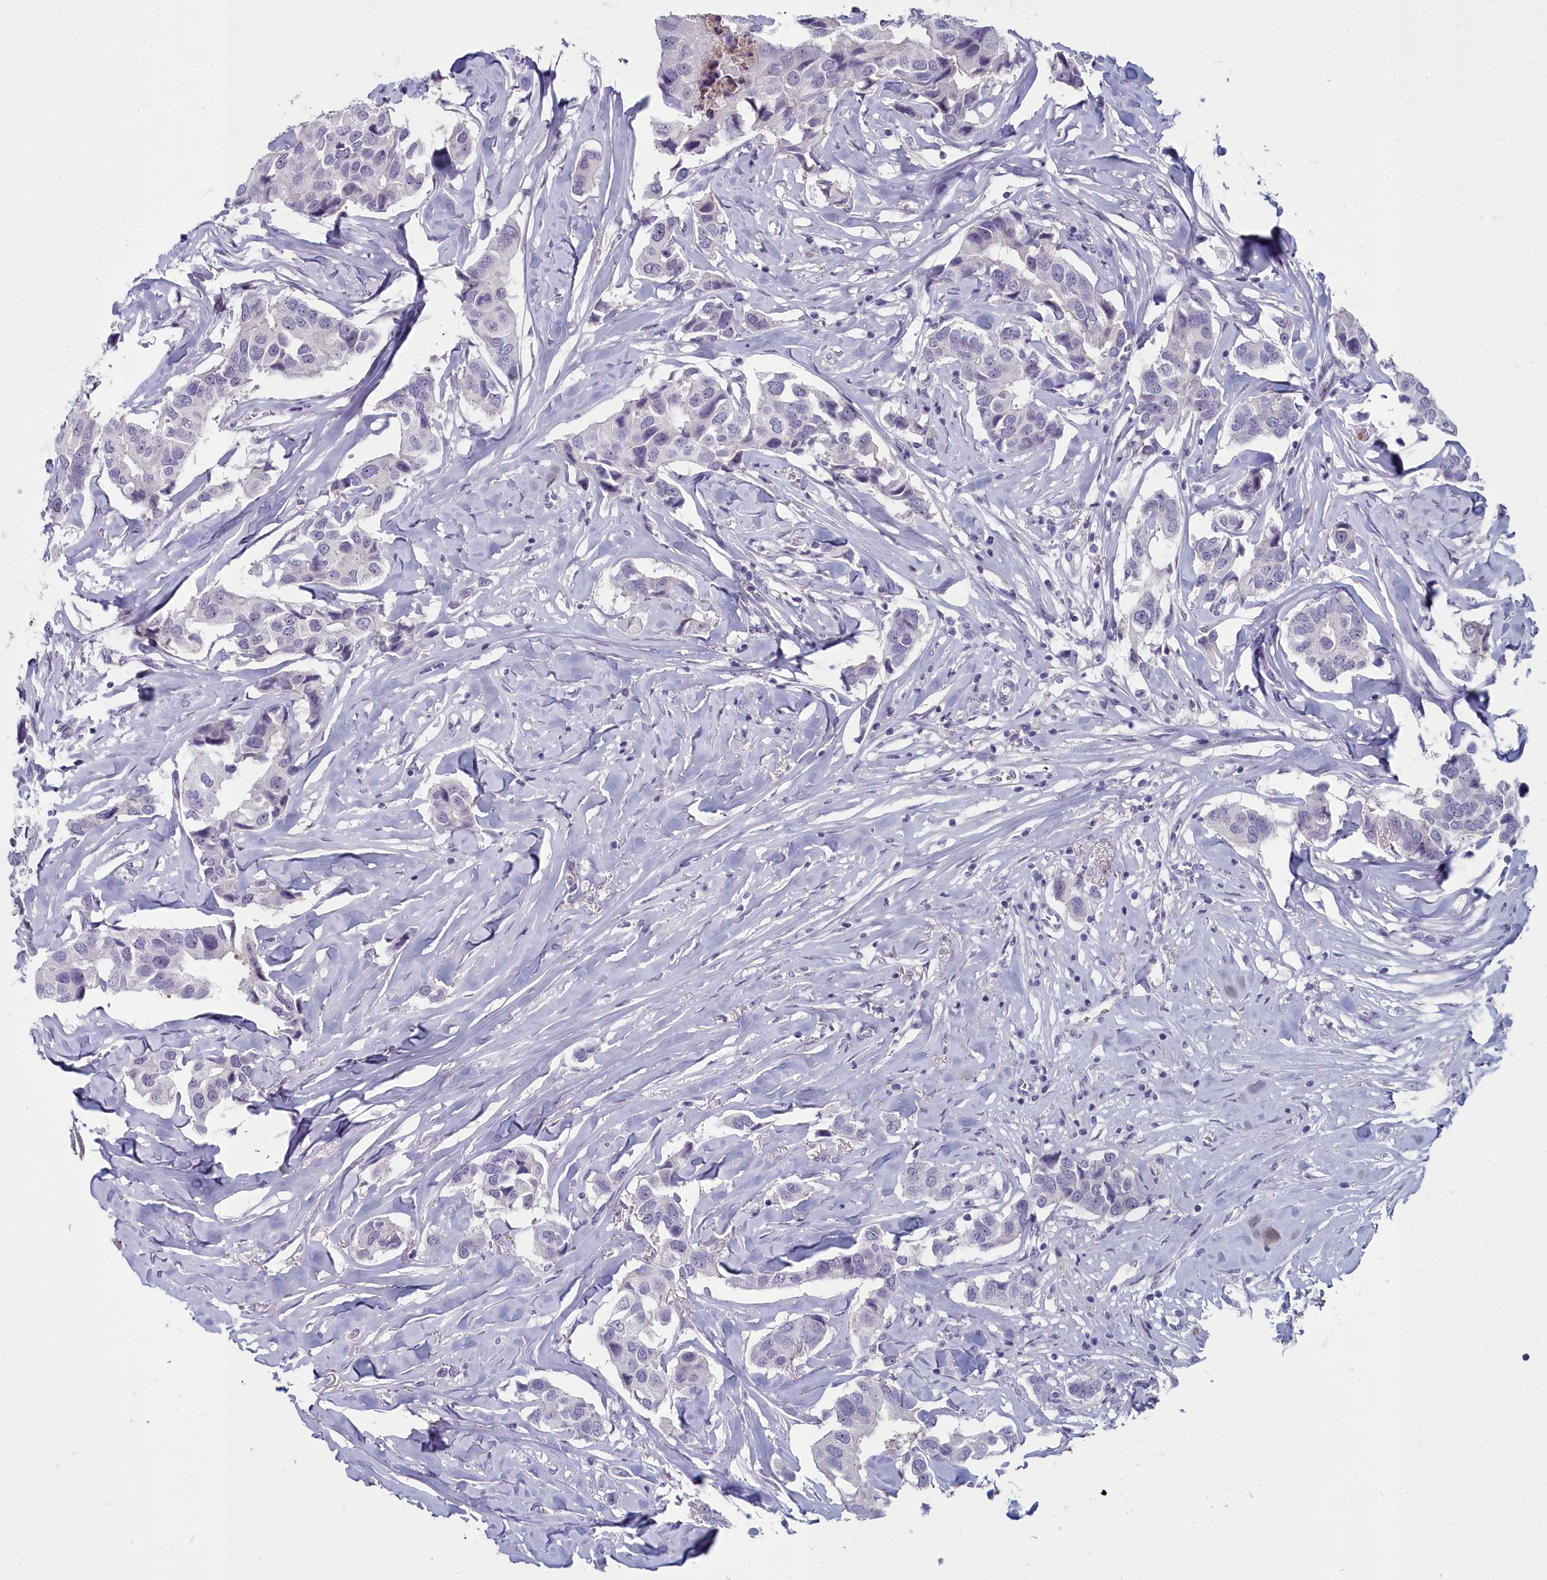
{"staining": {"intensity": "negative", "quantity": "none", "location": "none"}, "tissue": "breast cancer", "cell_type": "Tumor cells", "image_type": "cancer", "snomed": [{"axis": "morphology", "description": "Duct carcinoma"}, {"axis": "topography", "description": "Breast"}], "caption": "Micrograph shows no significant protein expression in tumor cells of breast infiltrating ductal carcinoma.", "gene": "INSYN2A", "patient": {"sex": "female", "age": 80}}